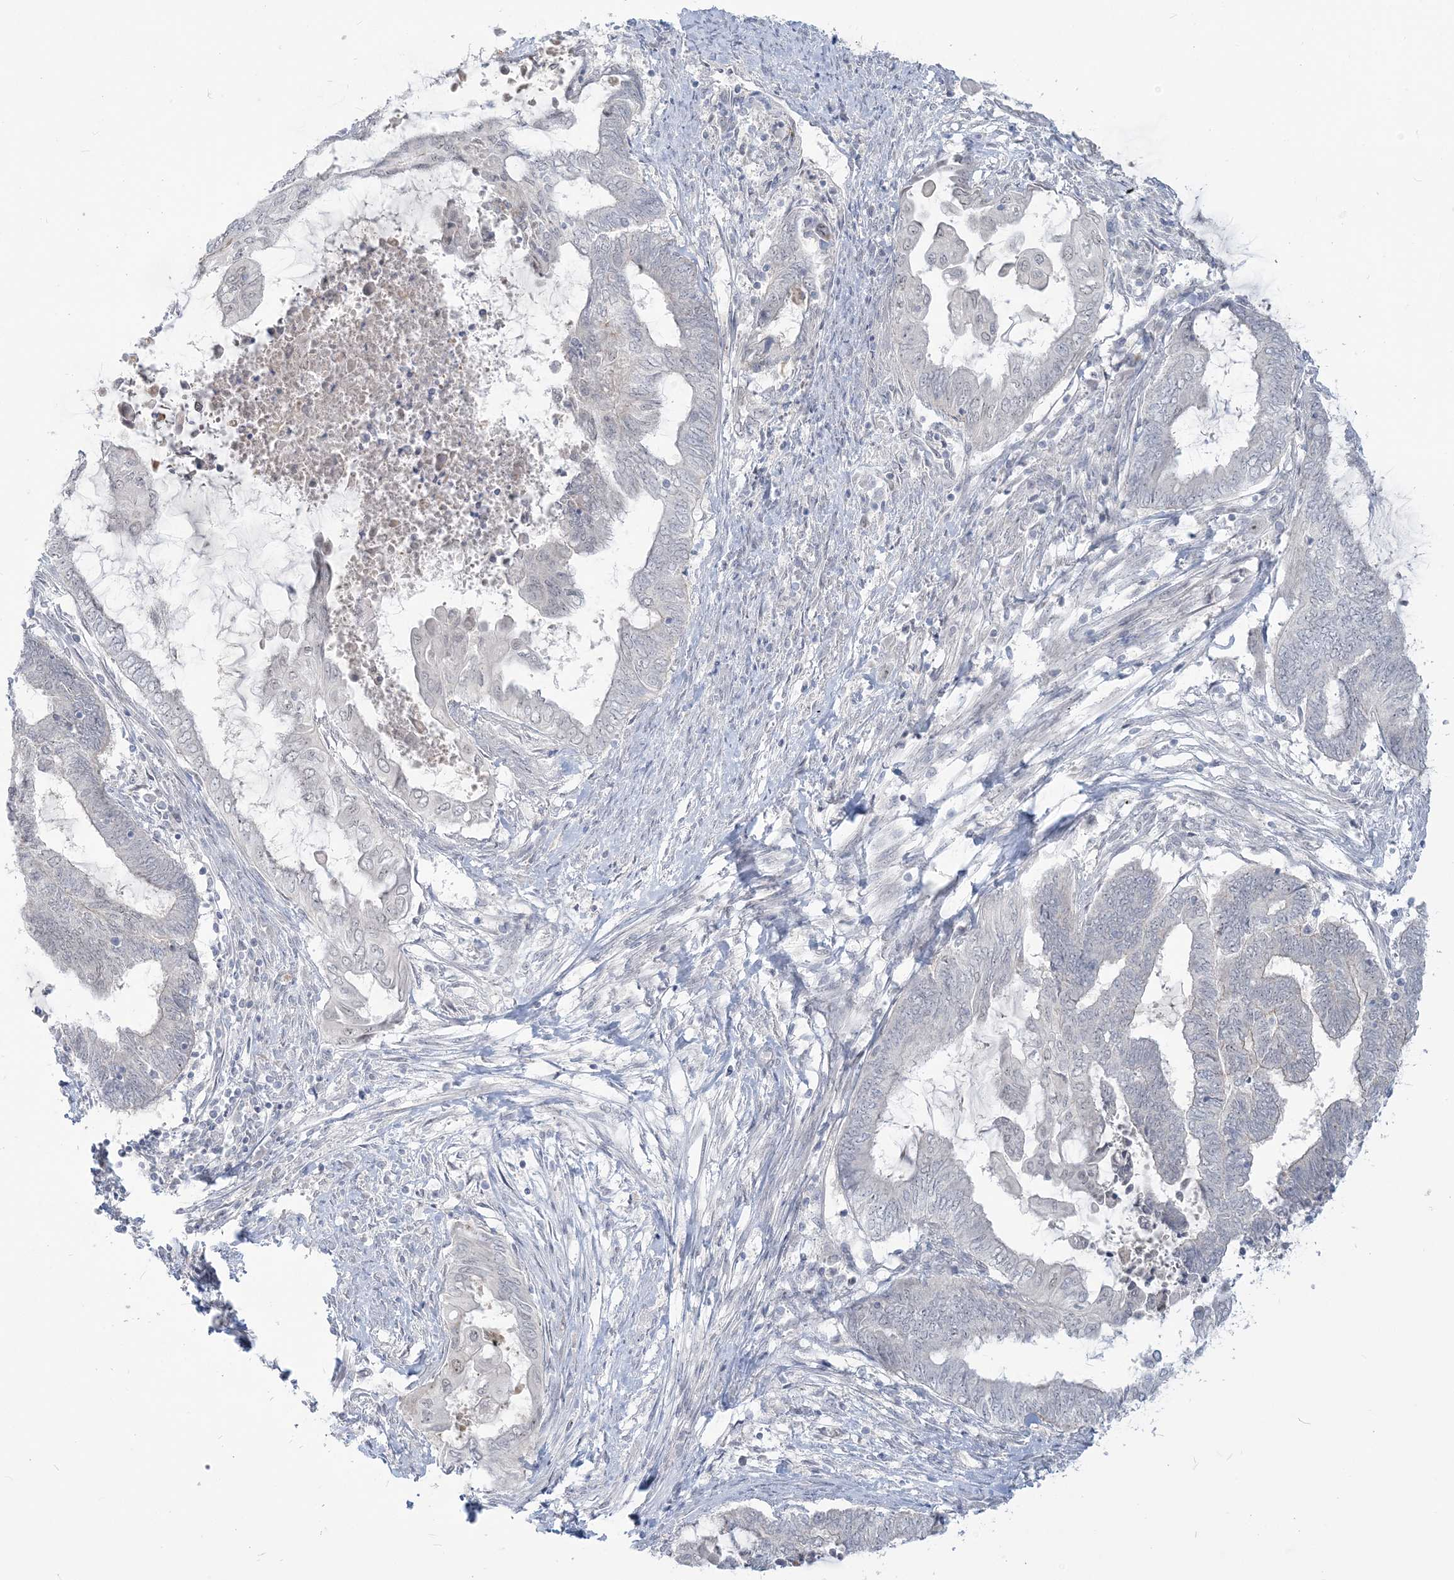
{"staining": {"intensity": "negative", "quantity": "none", "location": "none"}, "tissue": "endometrial cancer", "cell_type": "Tumor cells", "image_type": "cancer", "snomed": [{"axis": "morphology", "description": "Adenocarcinoma, NOS"}, {"axis": "topography", "description": "Uterus"}, {"axis": "topography", "description": "Endometrium"}], "caption": "Immunohistochemical staining of human endometrial cancer (adenocarcinoma) shows no significant expression in tumor cells.", "gene": "SDAD1", "patient": {"sex": "female", "age": 70}}